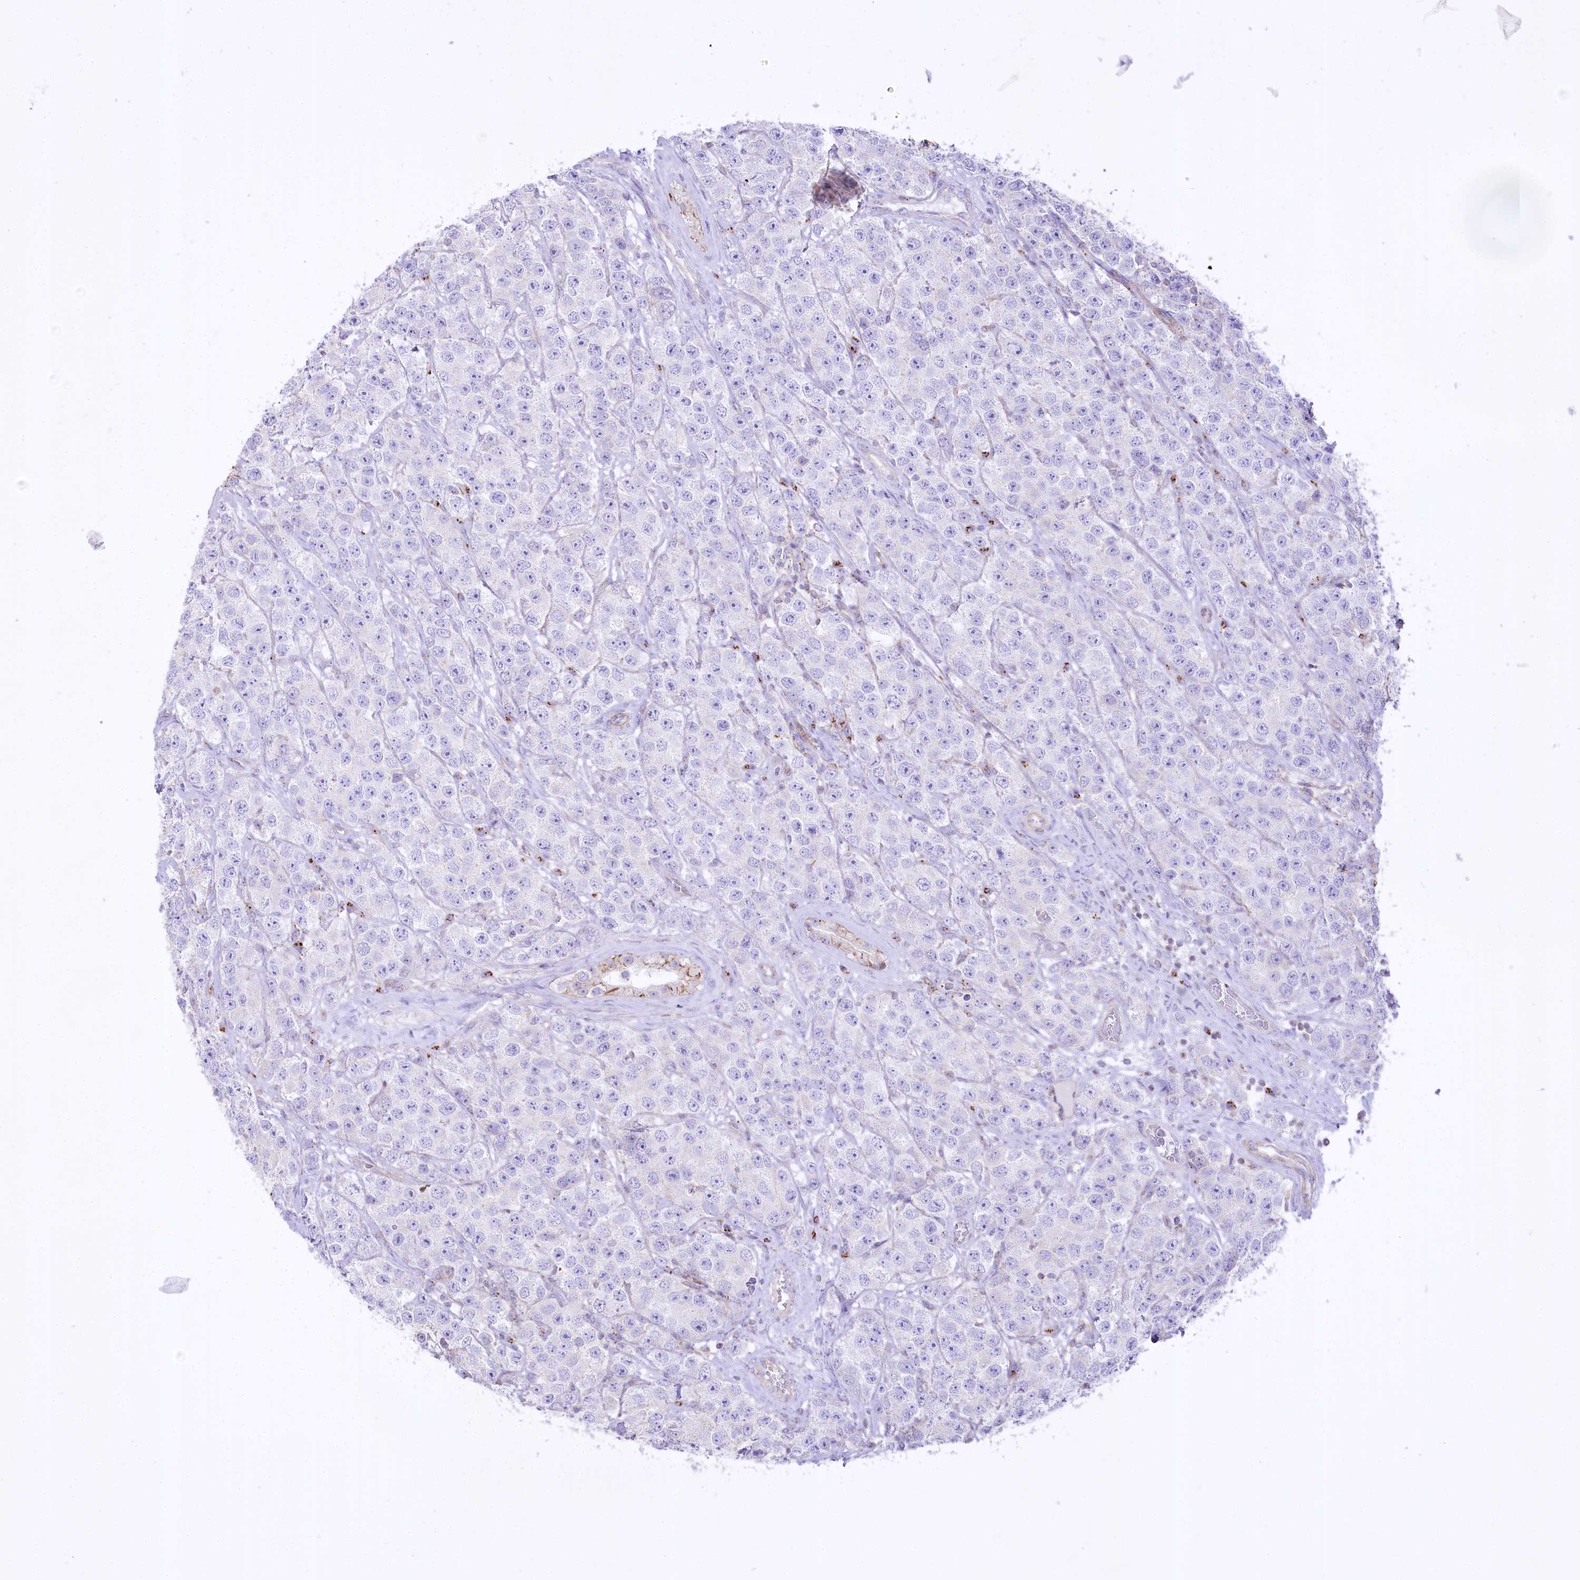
{"staining": {"intensity": "negative", "quantity": "none", "location": "none"}, "tissue": "testis cancer", "cell_type": "Tumor cells", "image_type": "cancer", "snomed": [{"axis": "morphology", "description": "Seminoma, NOS"}, {"axis": "topography", "description": "Testis"}], "caption": "Immunohistochemistry micrograph of neoplastic tissue: human testis cancer (seminoma) stained with DAB (3,3'-diaminobenzidine) displays no significant protein expression in tumor cells.", "gene": "FAM216A", "patient": {"sex": "male", "age": 28}}